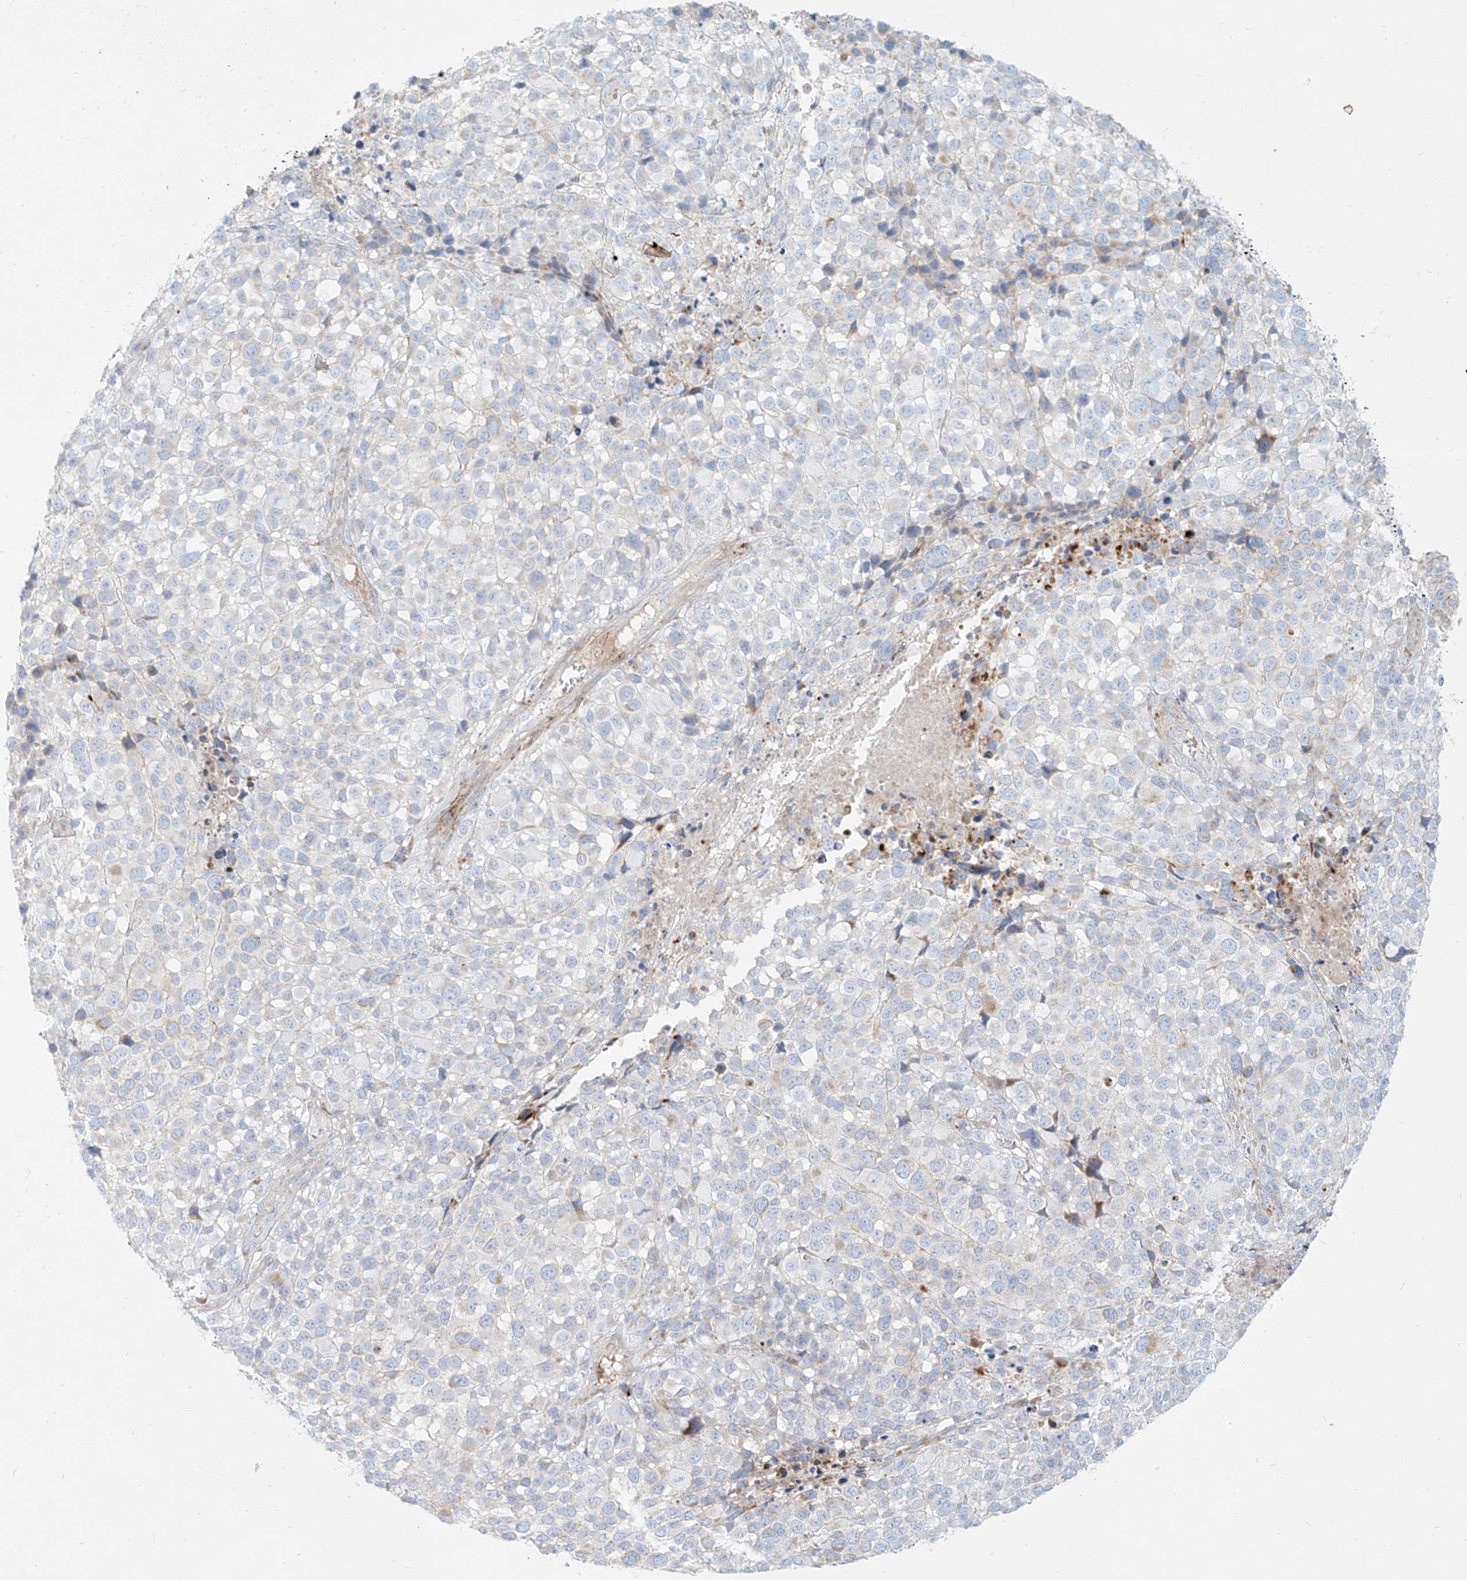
{"staining": {"intensity": "negative", "quantity": "none", "location": "none"}, "tissue": "melanoma", "cell_type": "Tumor cells", "image_type": "cancer", "snomed": [{"axis": "morphology", "description": "Malignant melanoma, NOS"}, {"axis": "topography", "description": "Skin of trunk"}], "caption": "Immunohistochemistry (IHC) histopathology image of human malignant melanoma stained for a protein (brown), which reveals no positivity in tumor cells.", "gene": "MTX2", "patient": {"sex": "male", "age": 71}}